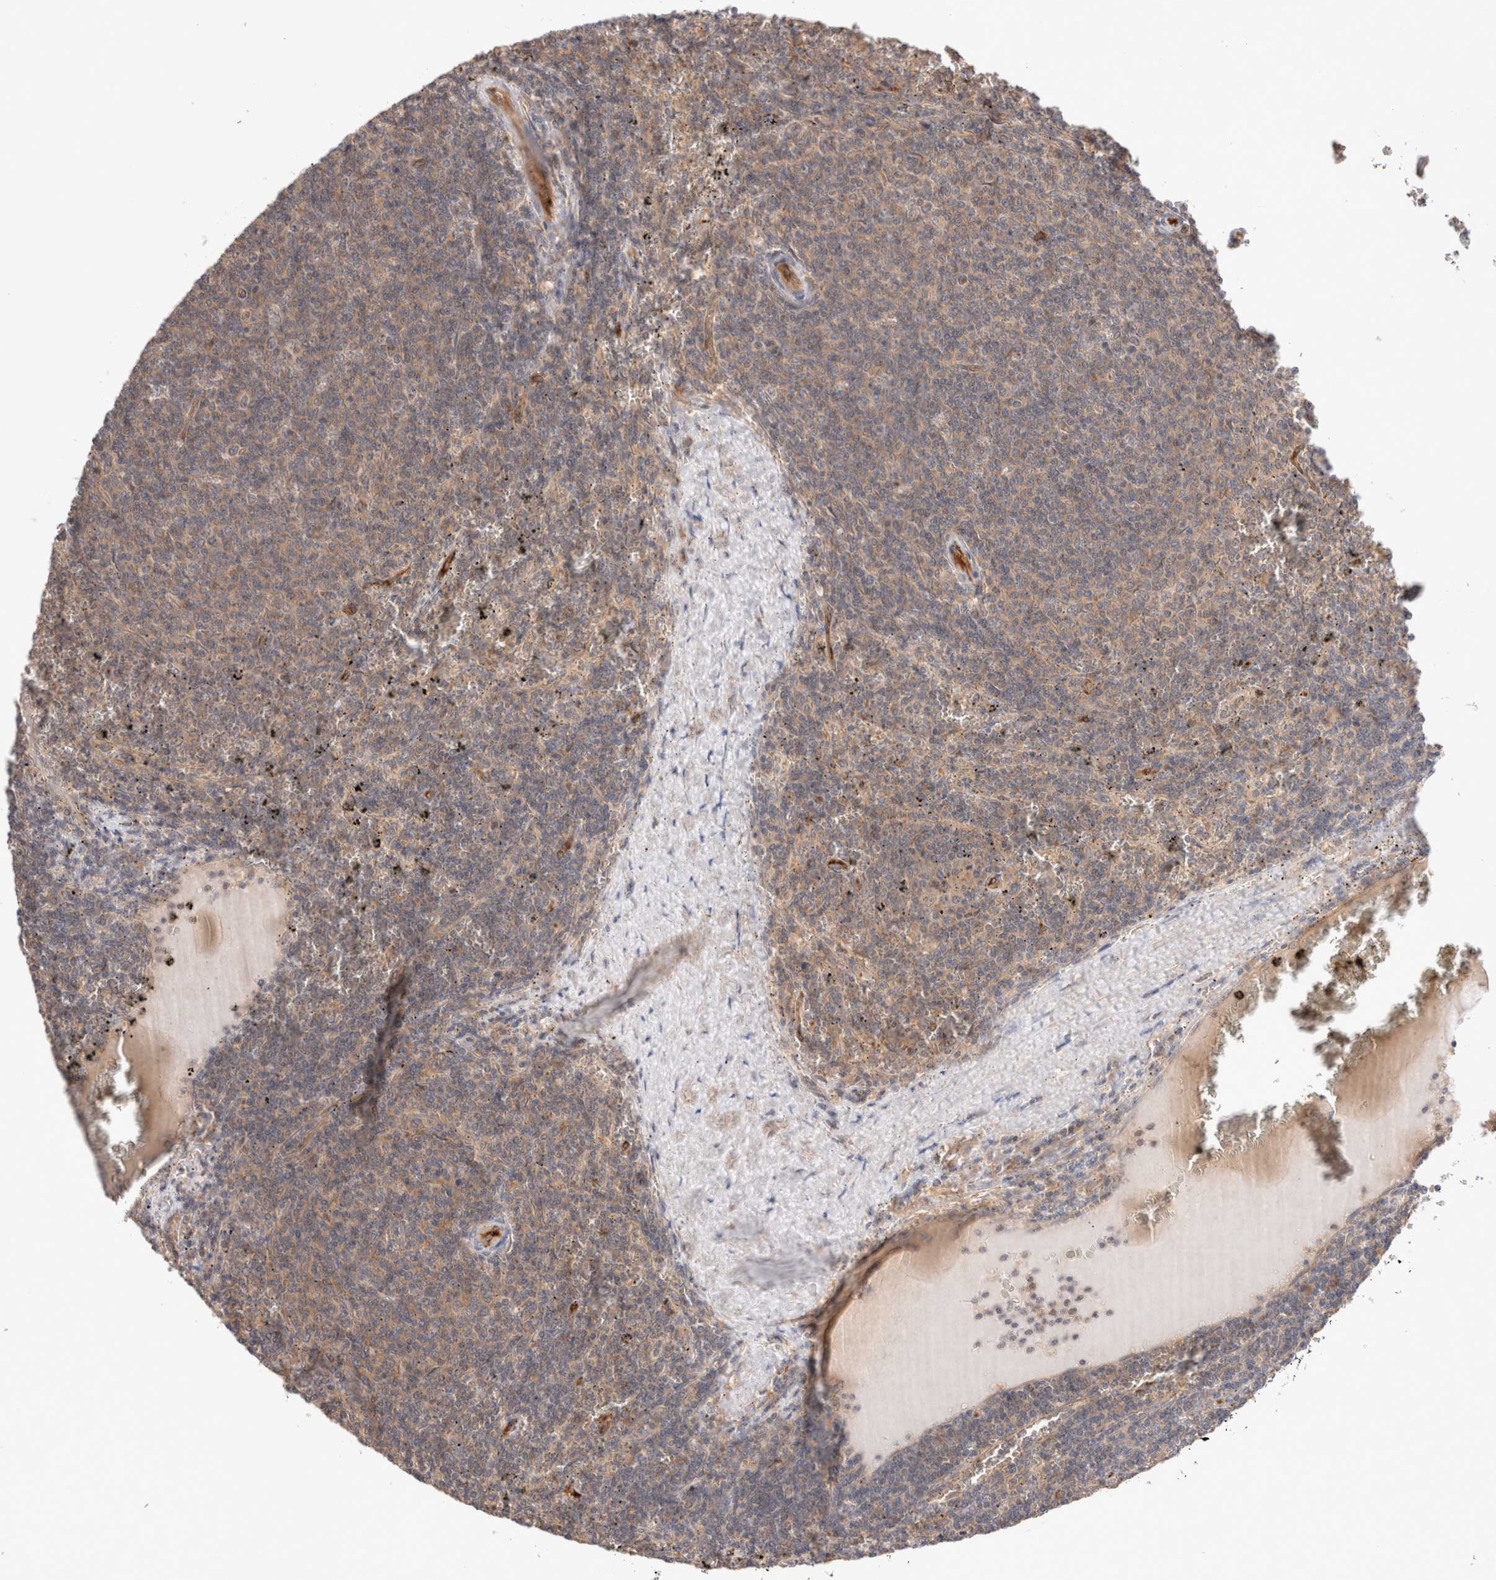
{"staining": {"intensity": "weak", "quantity": ">75%", "location": "cytoplasmic/membranous"}, "tissue": "lymphoma", "cell_type": "Tumor cells", "image_type": "cancer", "snomed": [{"axis": "morphology", "description": "Malignant lymphoma, non-Hodgkin's type, Low grade"}, {"axis": "topography", "description": "Spleen"}], "caption": "The micrograph displays immunohistochemical staining of lymphoma. There is weak cytoplasmic/membranous positivity is appreciated in approximately >75% of tumor cells.", "gene": "KLHL20", "patient": {"sex": "female", "age": 50}}